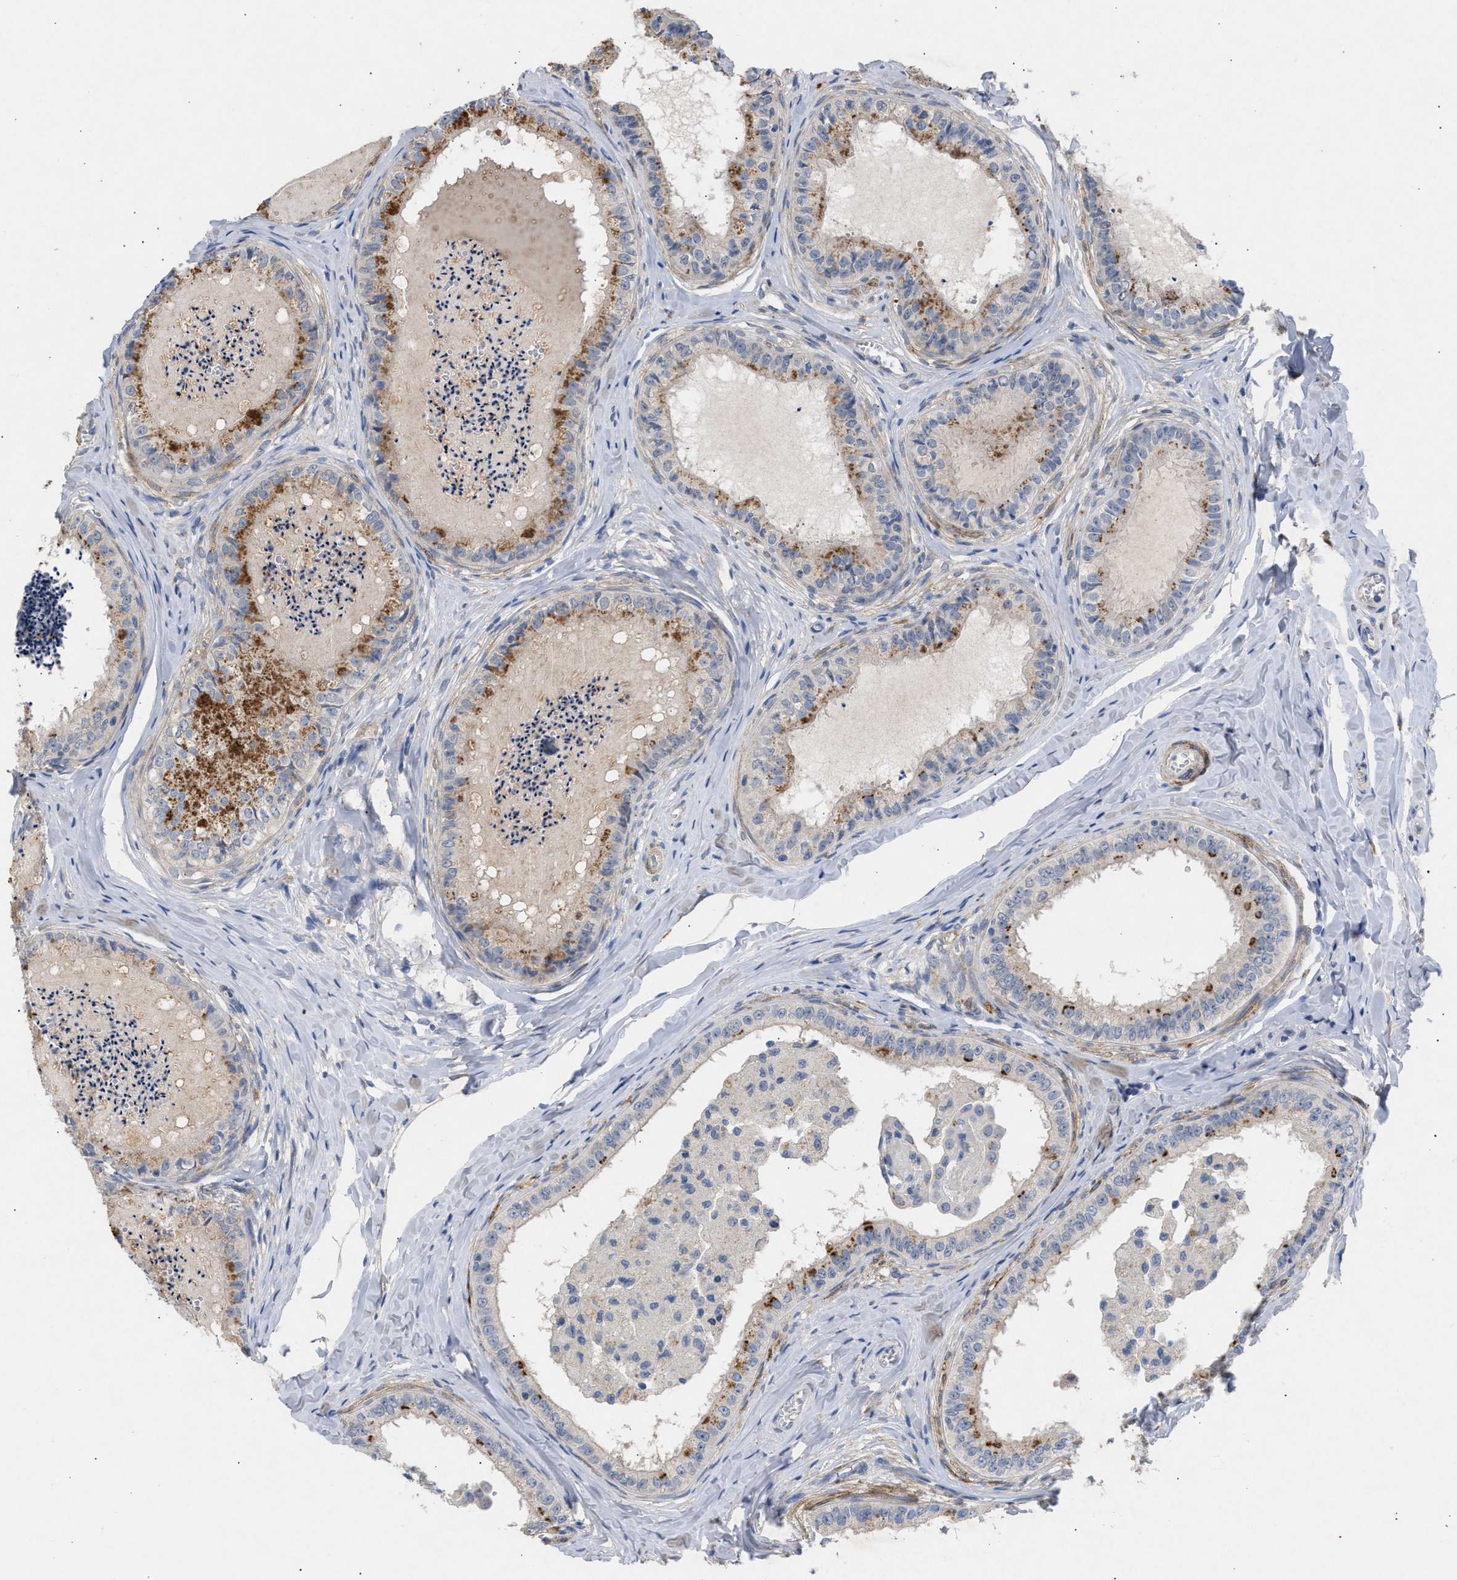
{"staining": {"intensity": "moderate", "quantity": "<25%", "location": "cytoplasmic/membranous"}, "tissue": "epididymis", "cell_type": "Glandular cells", "image_type": "normal", "snomed": [{"axis": "morphology", "description": "Normal tissue, NOS"}, {"axis": "topography", "description": "Epididymis"}], "caption": "High-power microscopy captured an immunohistochemistry (IHC) micrograph of unremarkable epididymis, revealing moderate cytoplasmic/membranous expression in approximately <25% of glandular cells. (DAB (3,3'-diaminobenzidine) = brown stain, brightfield microscopy at high magnification).", "gene": "SELENOM", "patient": {"sex": "male", "age": 31}}